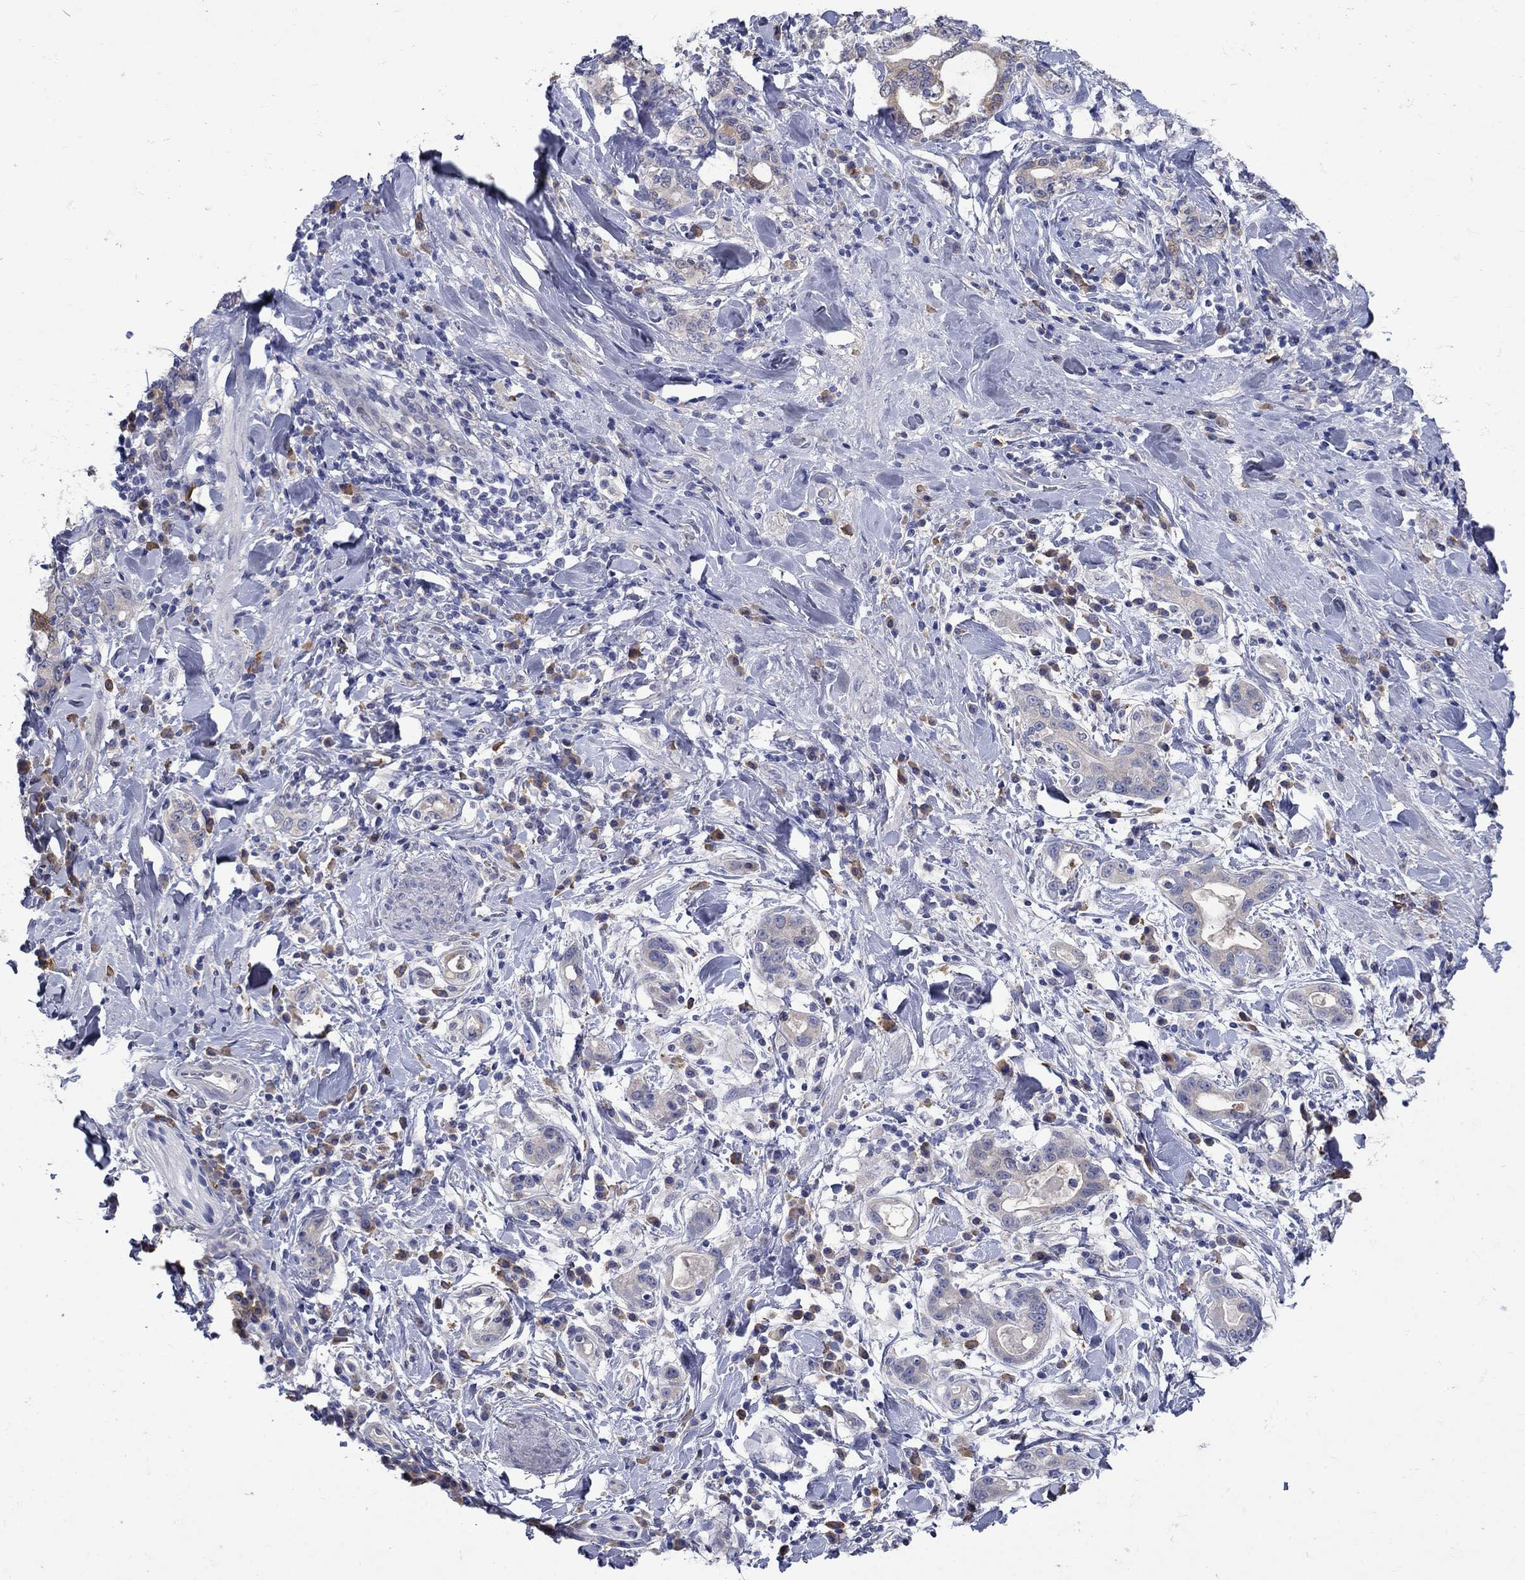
{"staining": {"intensity": "weak", "quantity": "<25%", "location": "cytoplasmic/membranous"}, "tissue": "stomach cancer", "cell_type": "Tumor cells", "image_type": "cancer", "snomed": [{"axis": "morphology", "description": "Adenocarcinoma, NOS"}, {"axis": "topography", "description": "Stomach"}], "caption": "This is an immunohistochemistry histopathology image of stomach cancer. There is no expression in tumor cells.", "gene": "SULT2B1", "patient": {"sex": "male", "age": 79}}